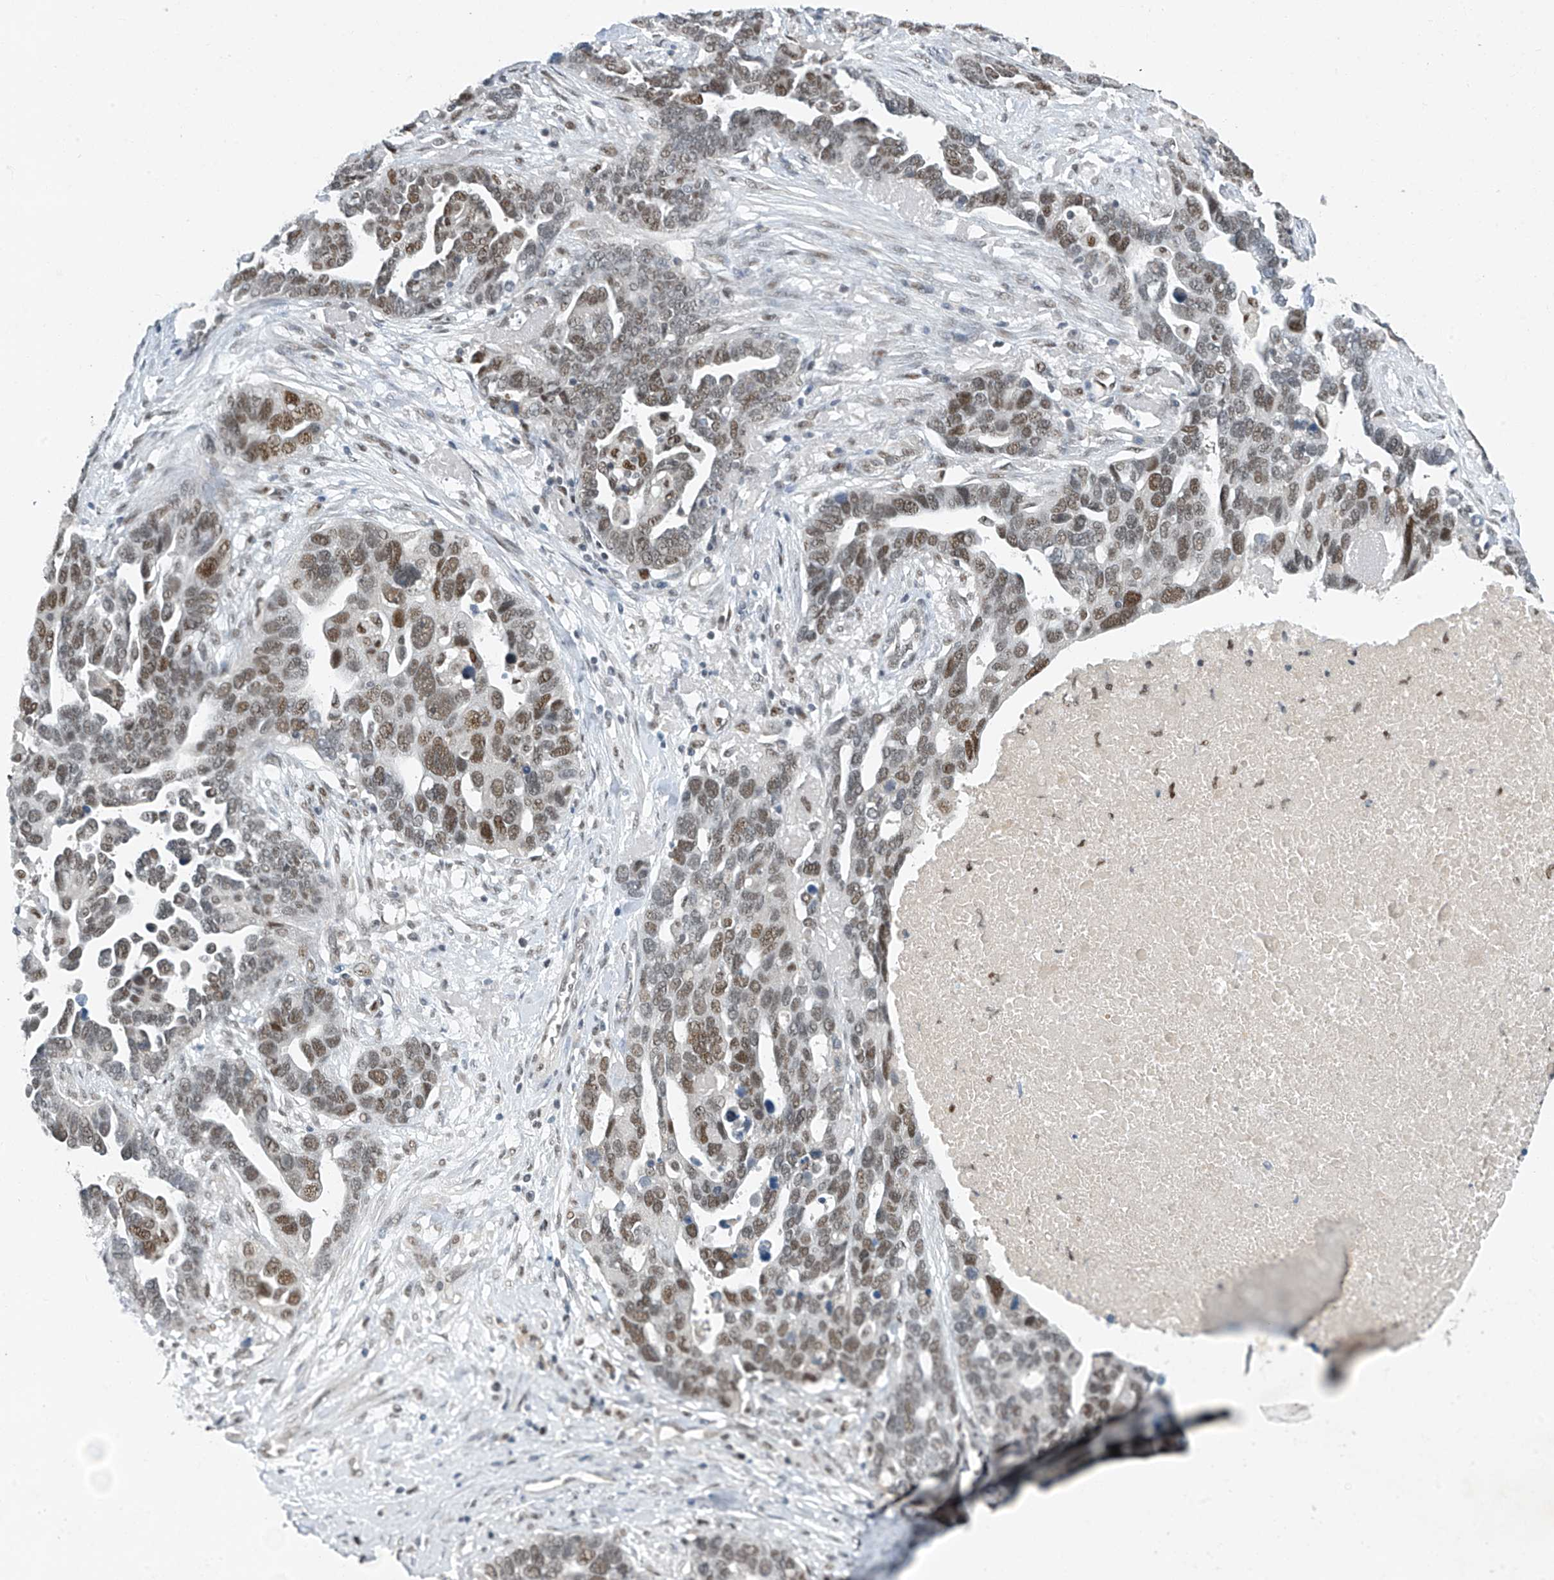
{"staining": {"intensity": "moderate", "quantity": "25%-75%", "location": "nuclear"}, "tissue": "ovarian cancer", "cell_type": "Tumor cells", "image_type": "cancer", "snomed": [{"axis": "morphology", "description": "Cystadenocarcinoma, serous, NOS"}, {"axis": "topography", "description": "Ovary"}], "caption": "A micrograph showing moderate nuclear expression in approximately 25%-75% of tumor cells in serous cystadenocarcinoma (ovarian), as visualized by brown immunohistochemical staining.", "gene": "TAF8", "patient": {"sex": "female", "age": 54}}